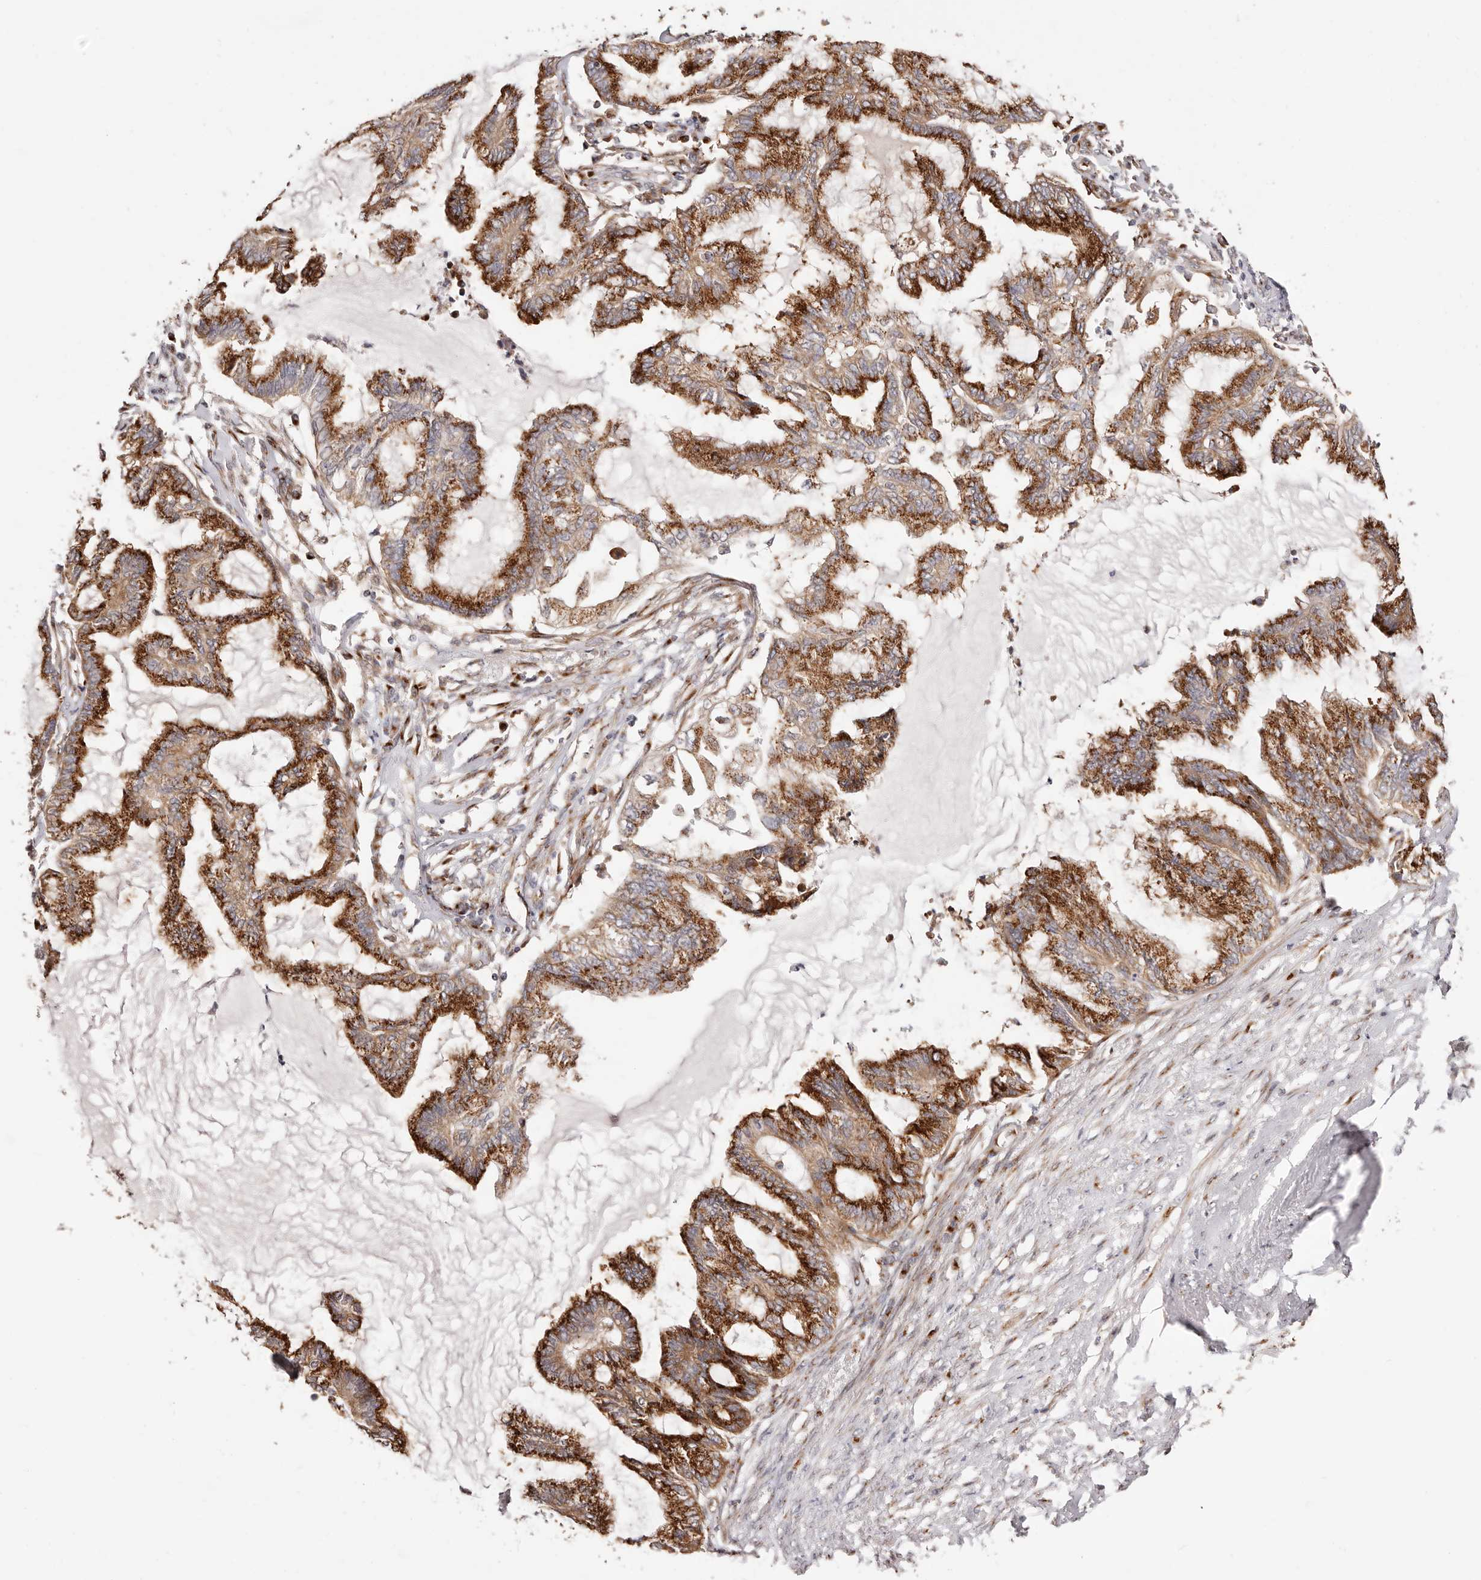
{"staining": {"intensity": "strong", "quantity": ">75%", "location": "cytoplasmic/membranous"}, "tissue": "endometrial cancer", "cell_type": "Tumor cells", "image_type": "cancer", "snomed": [{"axis": "morphology", "description": "Adenocarcinoma, NOS"}, {"axis": "topography", "description": "Endometrium"}], "caption": "About >75% of tumor cells in human adenocarcinoma (endometrial) demonstrate strong cytoplasmic/membranous protein positivity as visualized by brown immunohistochemical staining.", "gene": "MAPK6", "patient": {"sex": "female", "age": 86}}